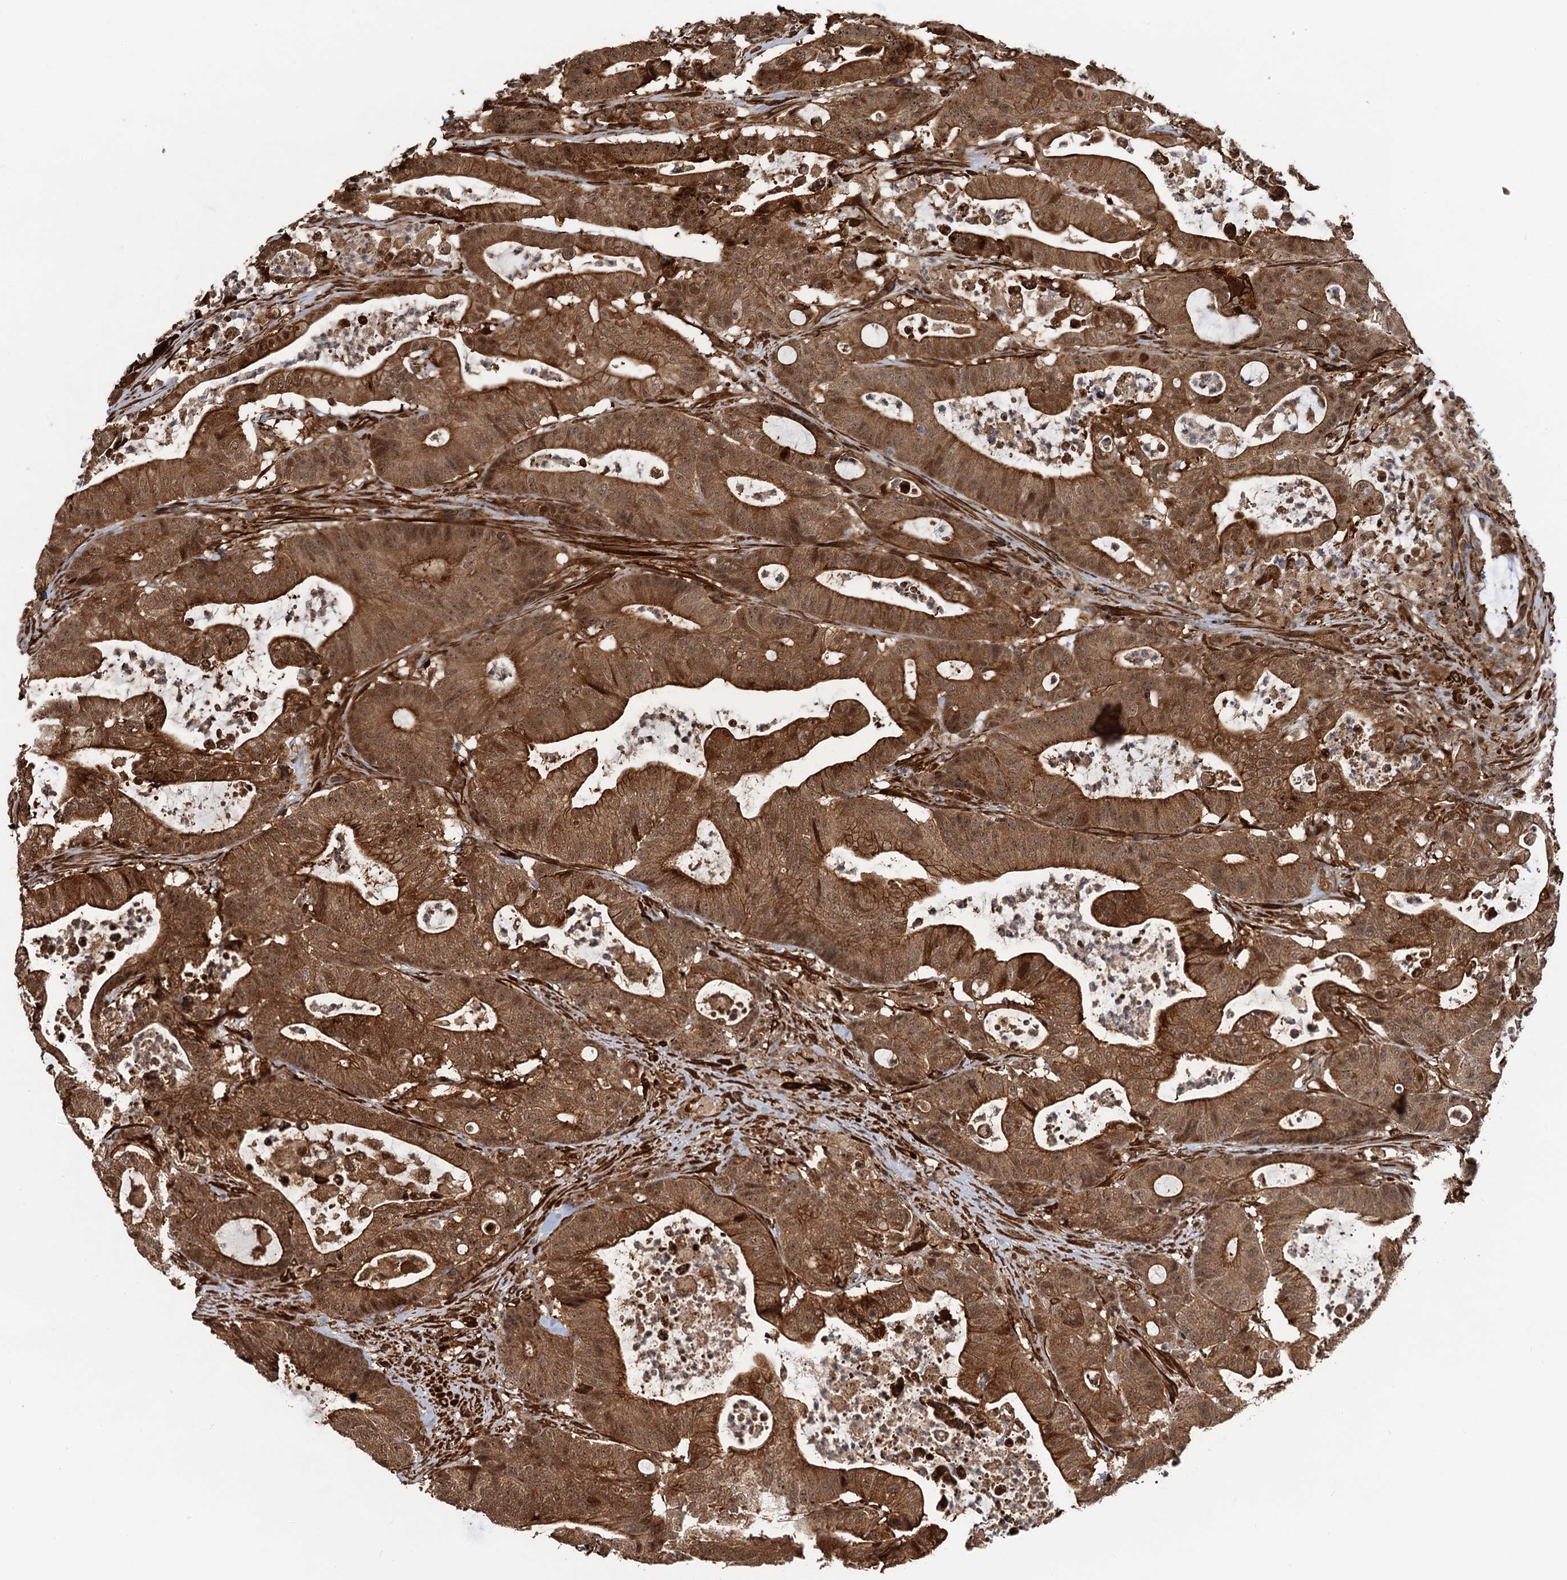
{"staining": {"intensity": "moderate", "quantity": ">75%", "location": "cytoplasmic/membranous,nuclear"}, "tissue": "colorectal cancer", "cell_type": "Tumor cells", "image_type": "cancer", "snomed": [{"axis": "morphology", "description": "Adenocarcinoma, NOS"}, {"axis": "topography", "description": "Colon"}], "caption": "A micrograph showing moderate cytoplasmic/membranous and nuclear positivity in about >75% of tumor cells in adenocarcinoma (colorectal), as visualized by brown immunohistochemical staining.", "gene": "SNRNP25", "patient": {"sex": "female", "age": 84}}